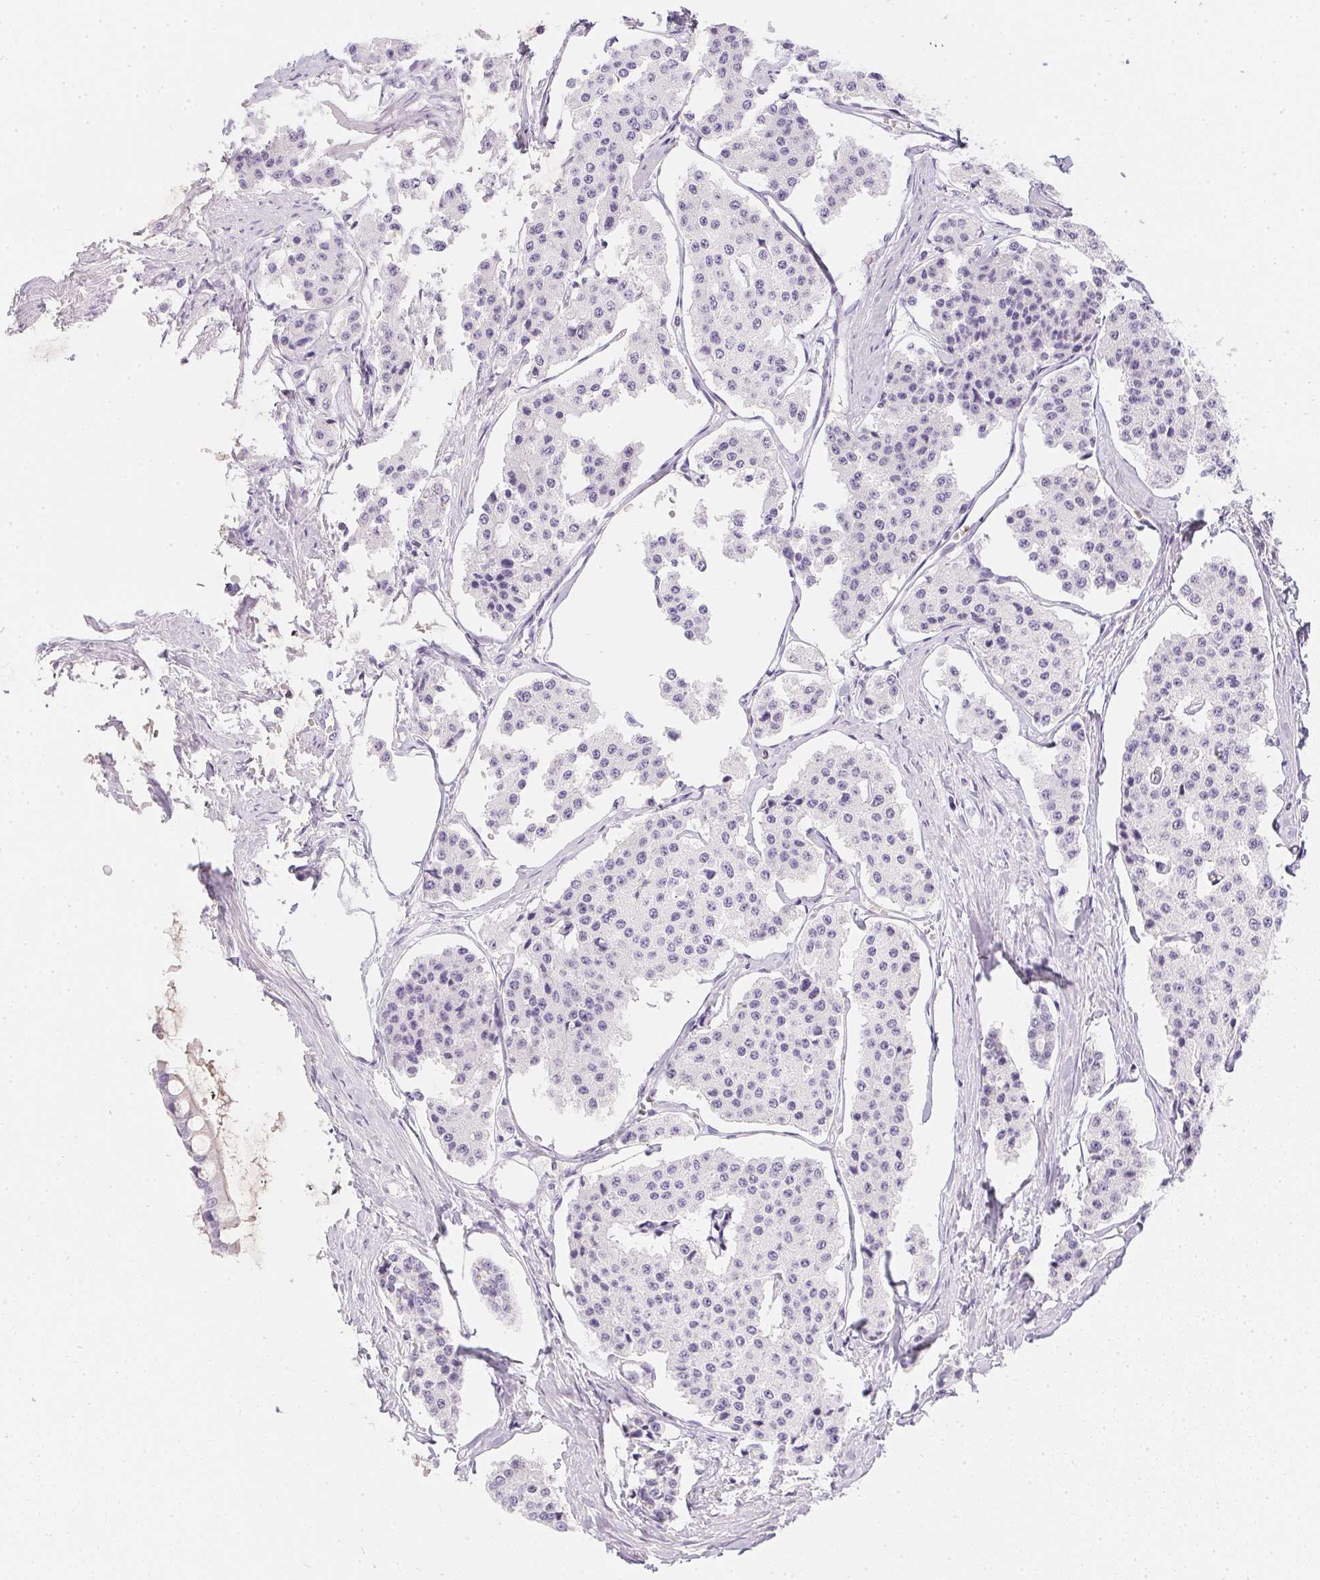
{"staining": {"intensity": "negative", "quantity": "none", "location": "none"}, "tissue": "carcinoid", "cell_type": "Tumor cells", "image_type": "cancer", "snomed": [{"axis": "morphology", "description": "Carcinoid, malignant, NOS"}, {"axis": "topography", "description": "Small intestine"}], "caption": "Immunohistochemical staining of human carcinoid demonstrates no significant positivity in tumor cells.", "gene": "PPY", "patient": {"sex": "female", "age": 65}}